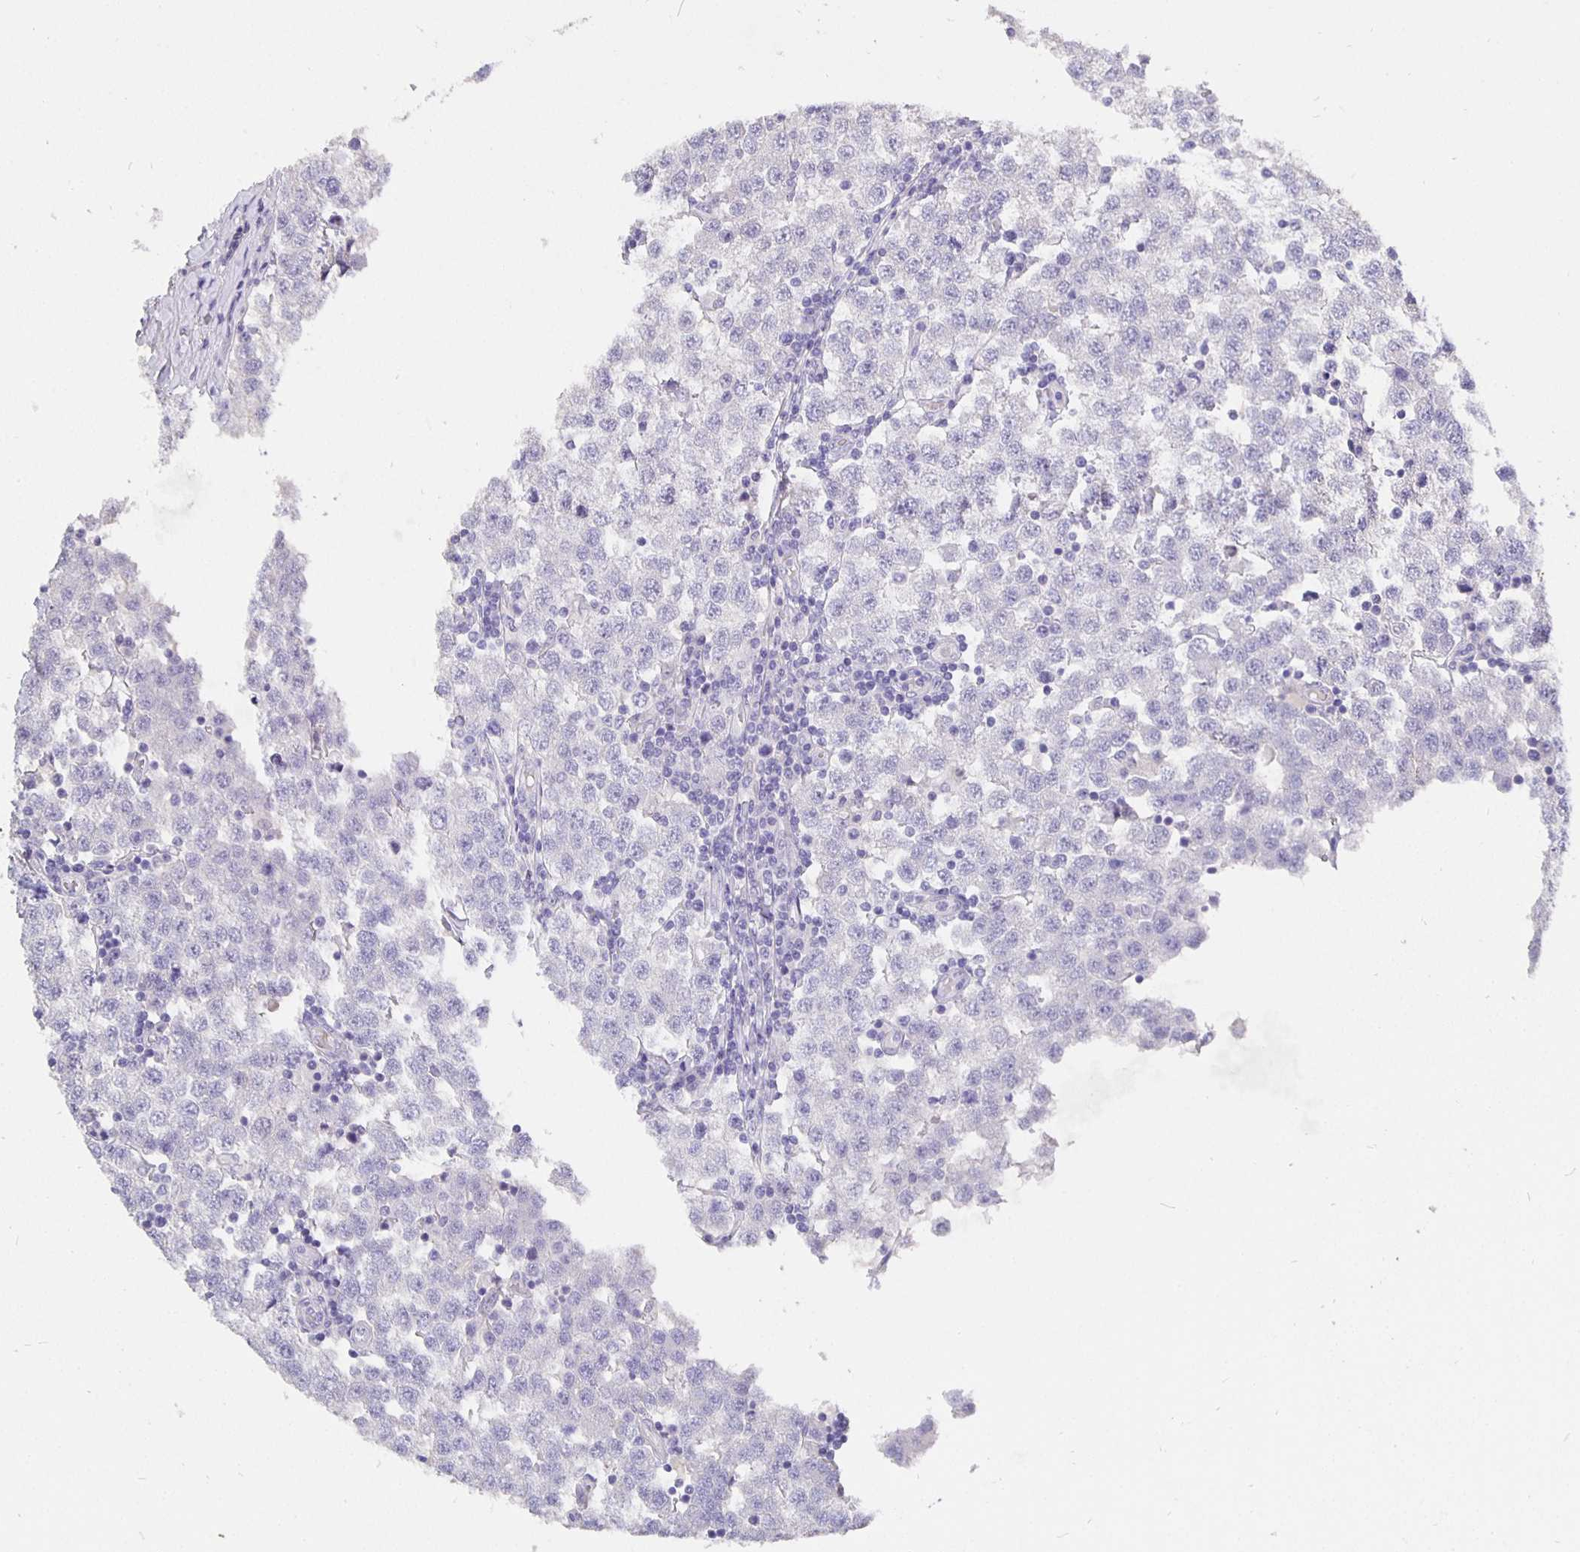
{"staining": {"intensity": "negative", "quantity": "none", "location": "none"}, "tissue": "testis cancer", "cell_type": "Tumor cells", "image_type": "cancer", "snomed": [{"axis": "morphology", "description": "Seminoma, NOS"}, {"axis": "topography", "description": "Testis"}], "caption": "Tumor cells are negative for brown protein staining in testis cancer.", "gene": "CFAP74", "patient": {"sex": "male", "age": 34}}